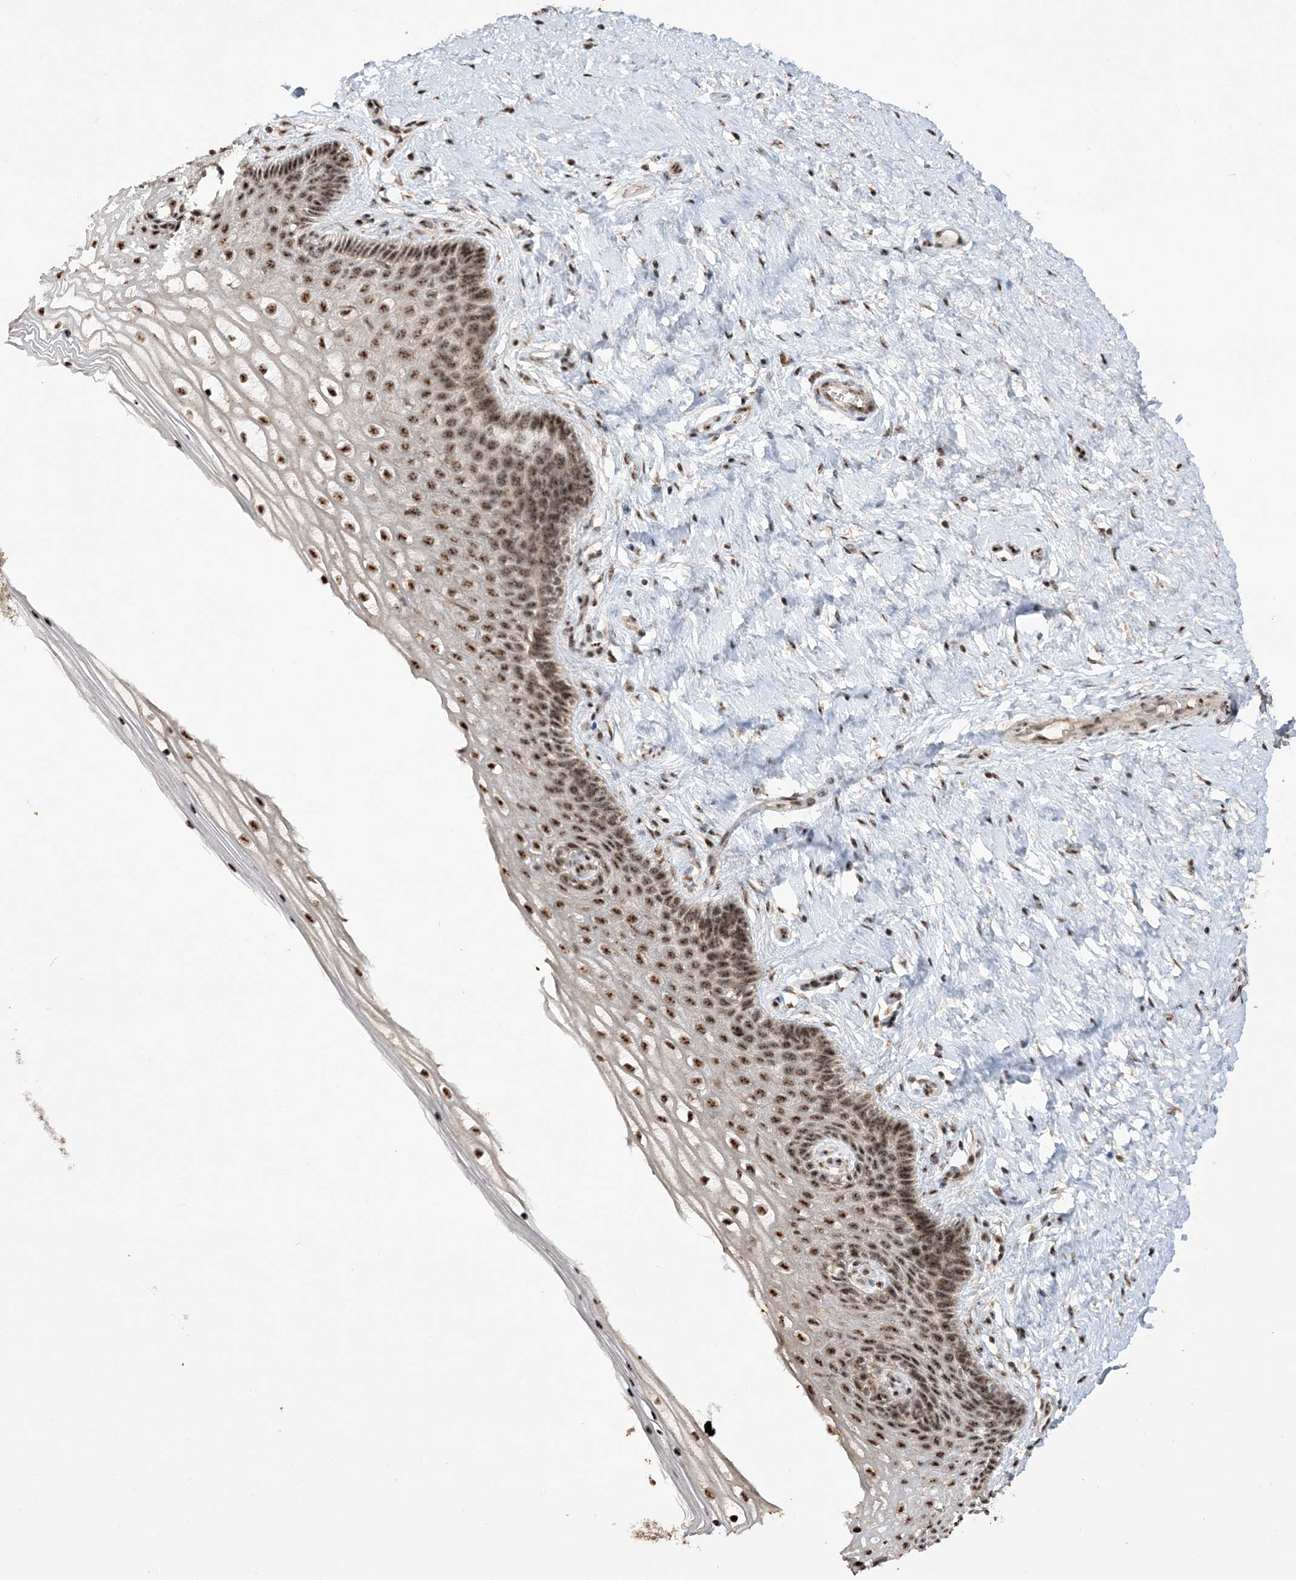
{"staining": {"intensity": "strong", "quantity": ">75%", "location": "nuclear"}, "tissue": "cervix", "cell_type": "Glandular cells", "image_type": "normal", "snomed": [{"axis": "morphology", "description": "Normal tissue, NOS"}, {"axis": "topography", "description": "Cervix"}], "caption": "Cervix stained with DAB (3,3'-diaminobenzidine) immunohistochemistry (IHC) shows high levels of strong nuclear positivity in approximately >75% of glandular cells. The staining was performed using DAB to visualize the protein expression in brown, while the nuclei were stained in blue with hematoxylin (Magnification: 20x).", "gene": "POLR3B", "patient": {"sex": "female", "age": 33}}